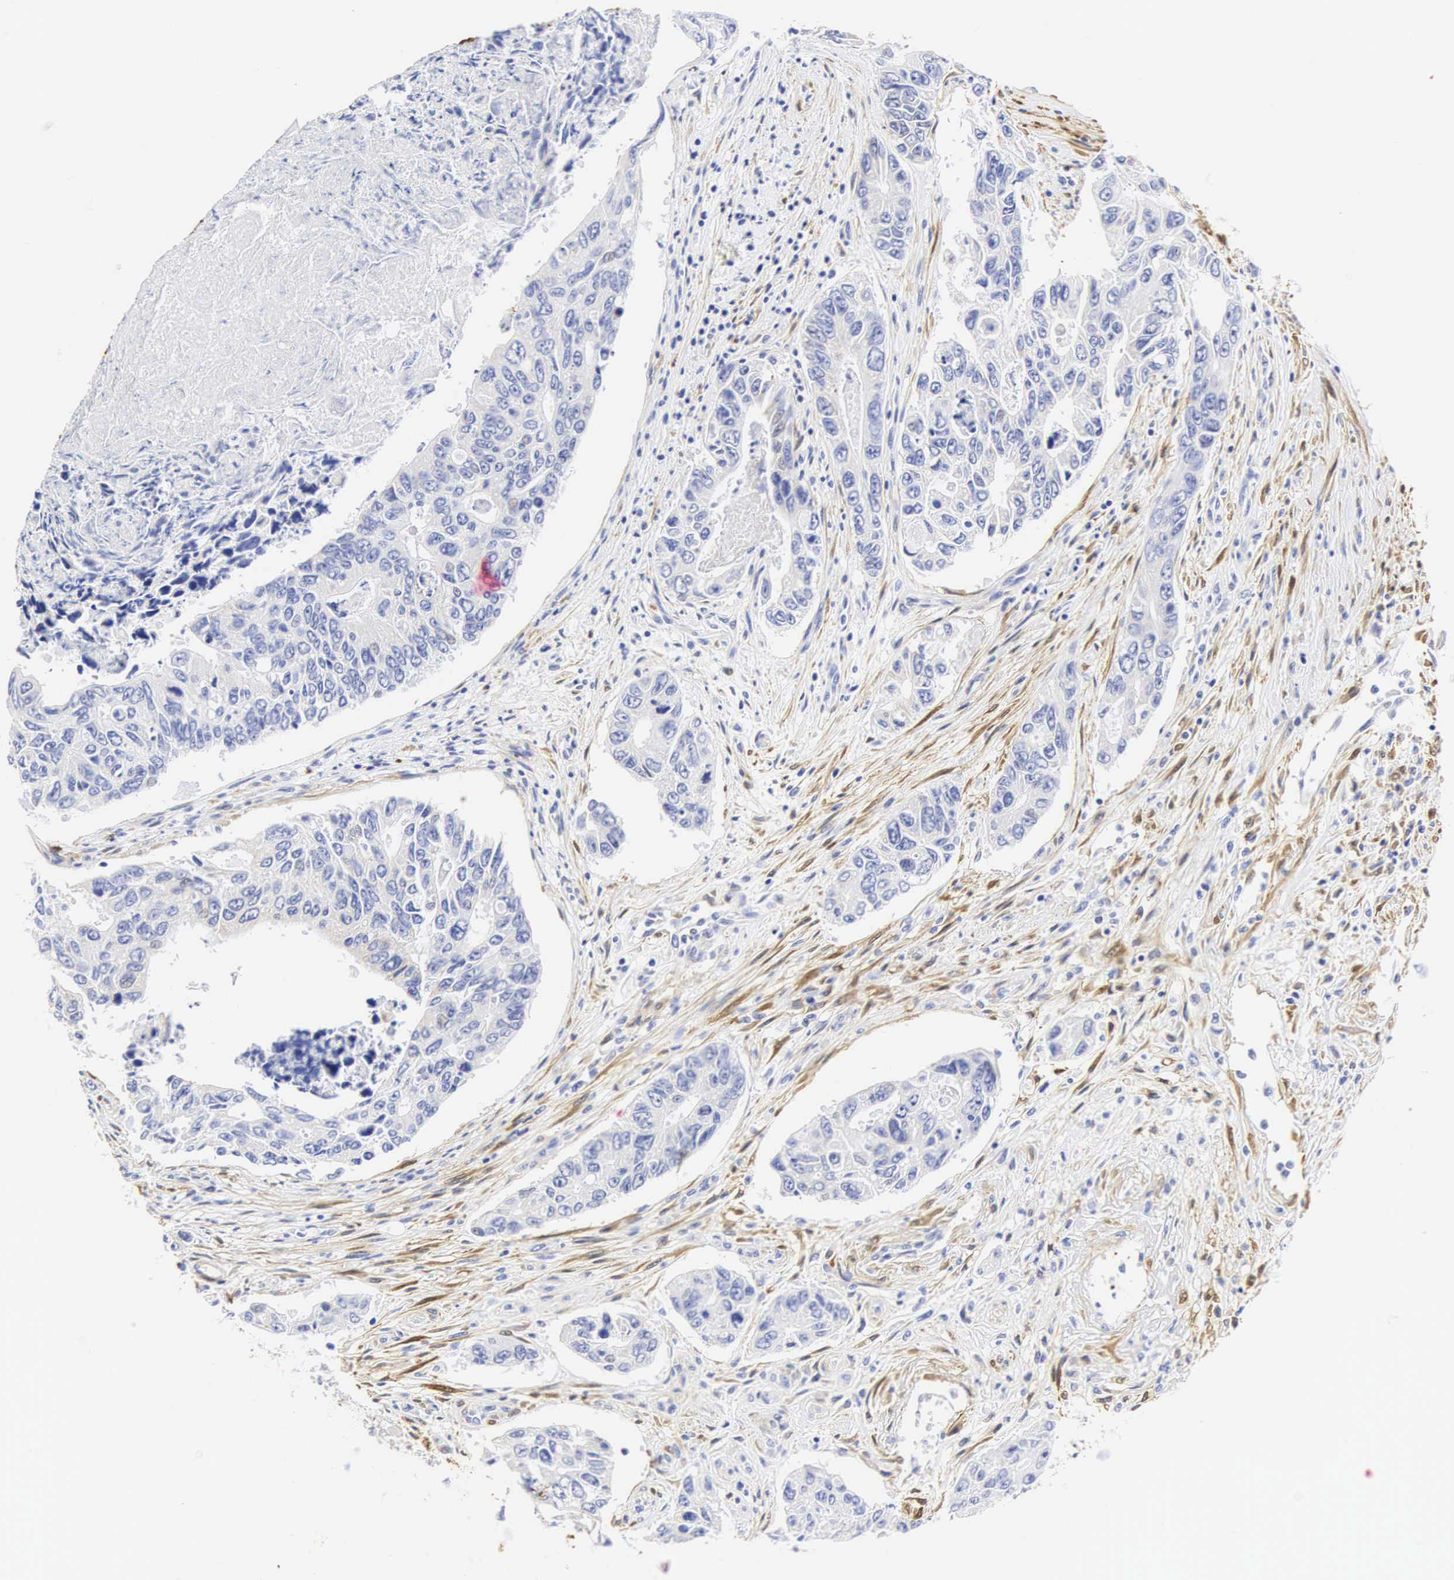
{"staining": {"intensity": "negative", "quantity": "none", "location": "none"}, "tissue": "colorectal cancer", "cell_type": "Tumor cells", "image_type": "cancer", "snomed": [{"axis": "morphology", "description": "Adenocarcinoma, NOS"}, {"axis": "topography", "description": "Colon"}], "caption": "The image demonstrates no staining of tumor cells in colorectal cancer (adenocarcinoma).", "gene": "CNN1", "patient": {"sex": "female", "age": 86}}